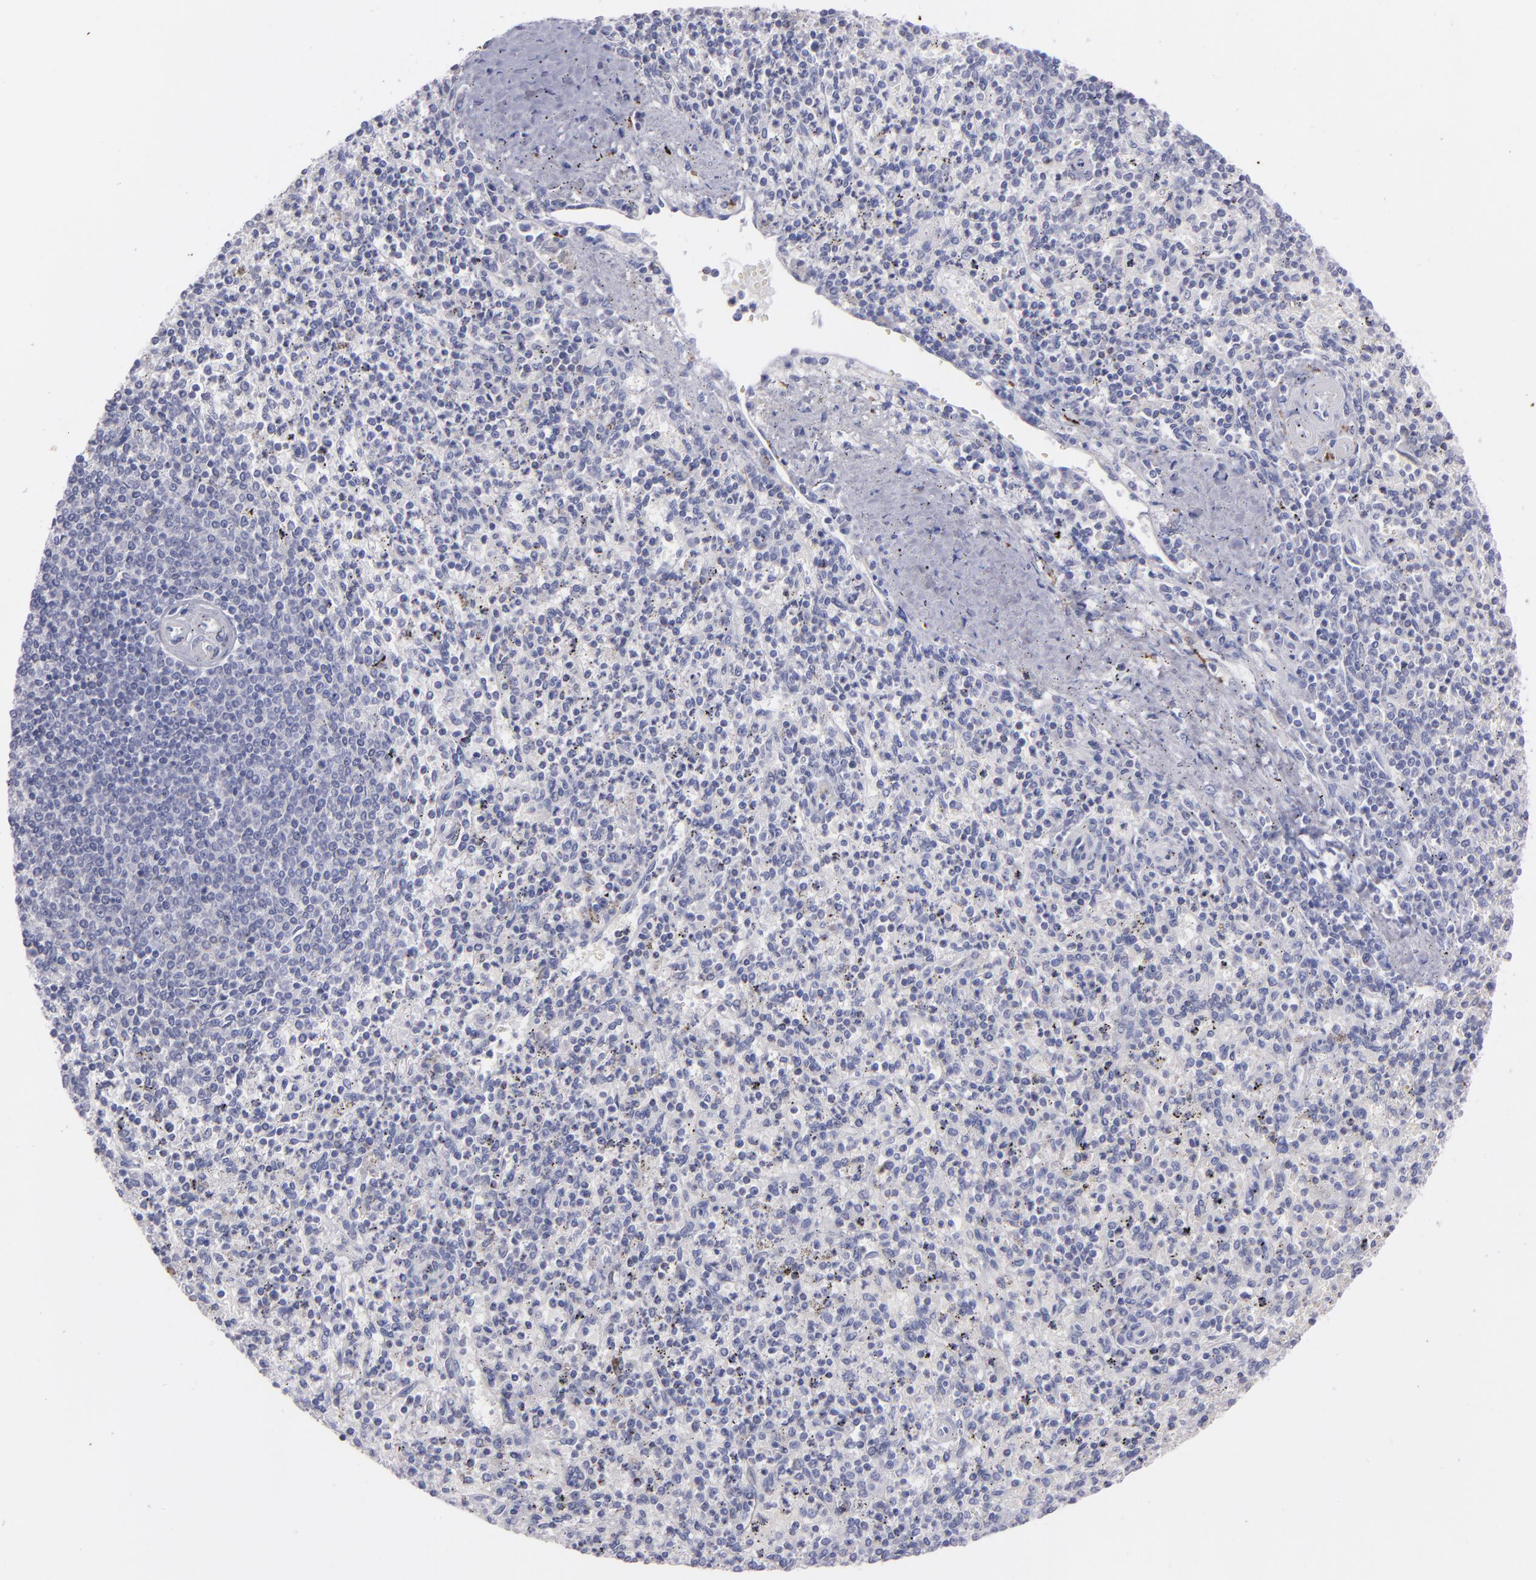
{"staining": {"intensity": "negative", "quantity": "none", "location": "none"}, "tissue": "spleen", "cell_type": "Cells in red pulp", "image_type": "normal", "snomed": [{"axis": "morphology", "description": "Normal tissue, NOS"}, {"axis": "topography", "description": "Spleen"}], "caption": "An IHC histopathology image of benign spleen is shown. There is no staining in cells in red pulp of spleen. (Brightfield microscopy of DAB (3,3'-diaminobenzidine) immunohistochemistry at high magnification).", "gene": "SNAP25", "patient": {"sex": "male", "age": 72}}